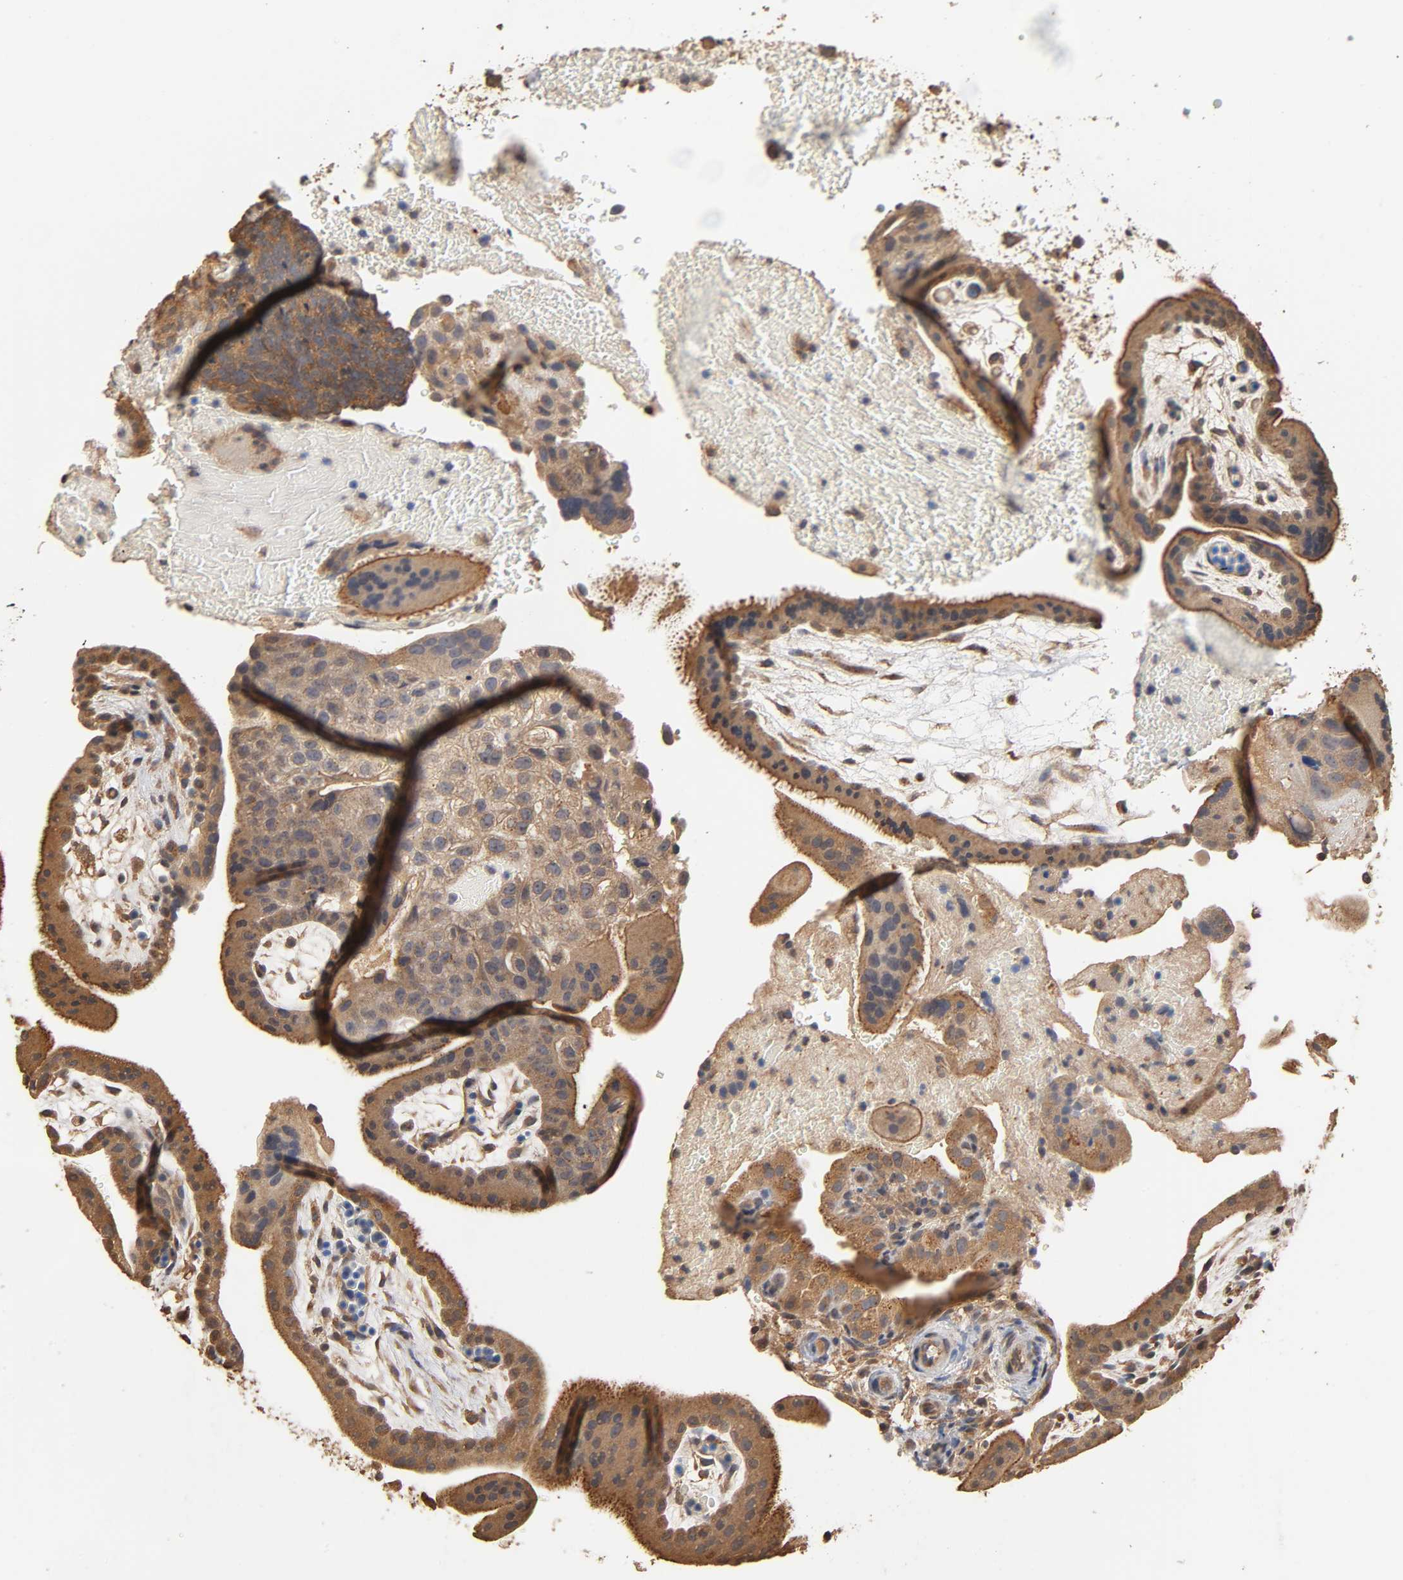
{"staining": {"intensity": "weak", "quantity": ">75%", "location": "cytoplasmic/membranous"}, "tissue": "placenta", "cell_type": "Decidual cells", "image_type": "normal", "snomed": [{"axis": "morphology", "description": "Normal tissue, NOS"}, {"axis": "topography", "description": "Placenta"}], "caption": "This is a histology image of immunohistochemistry staining of benign placenta, which shows weak expression in the cytoplasmic/membranous of decidual cells.", "gene": "ARHGEF7", "patient": {"sex": "female", "age": 19}}